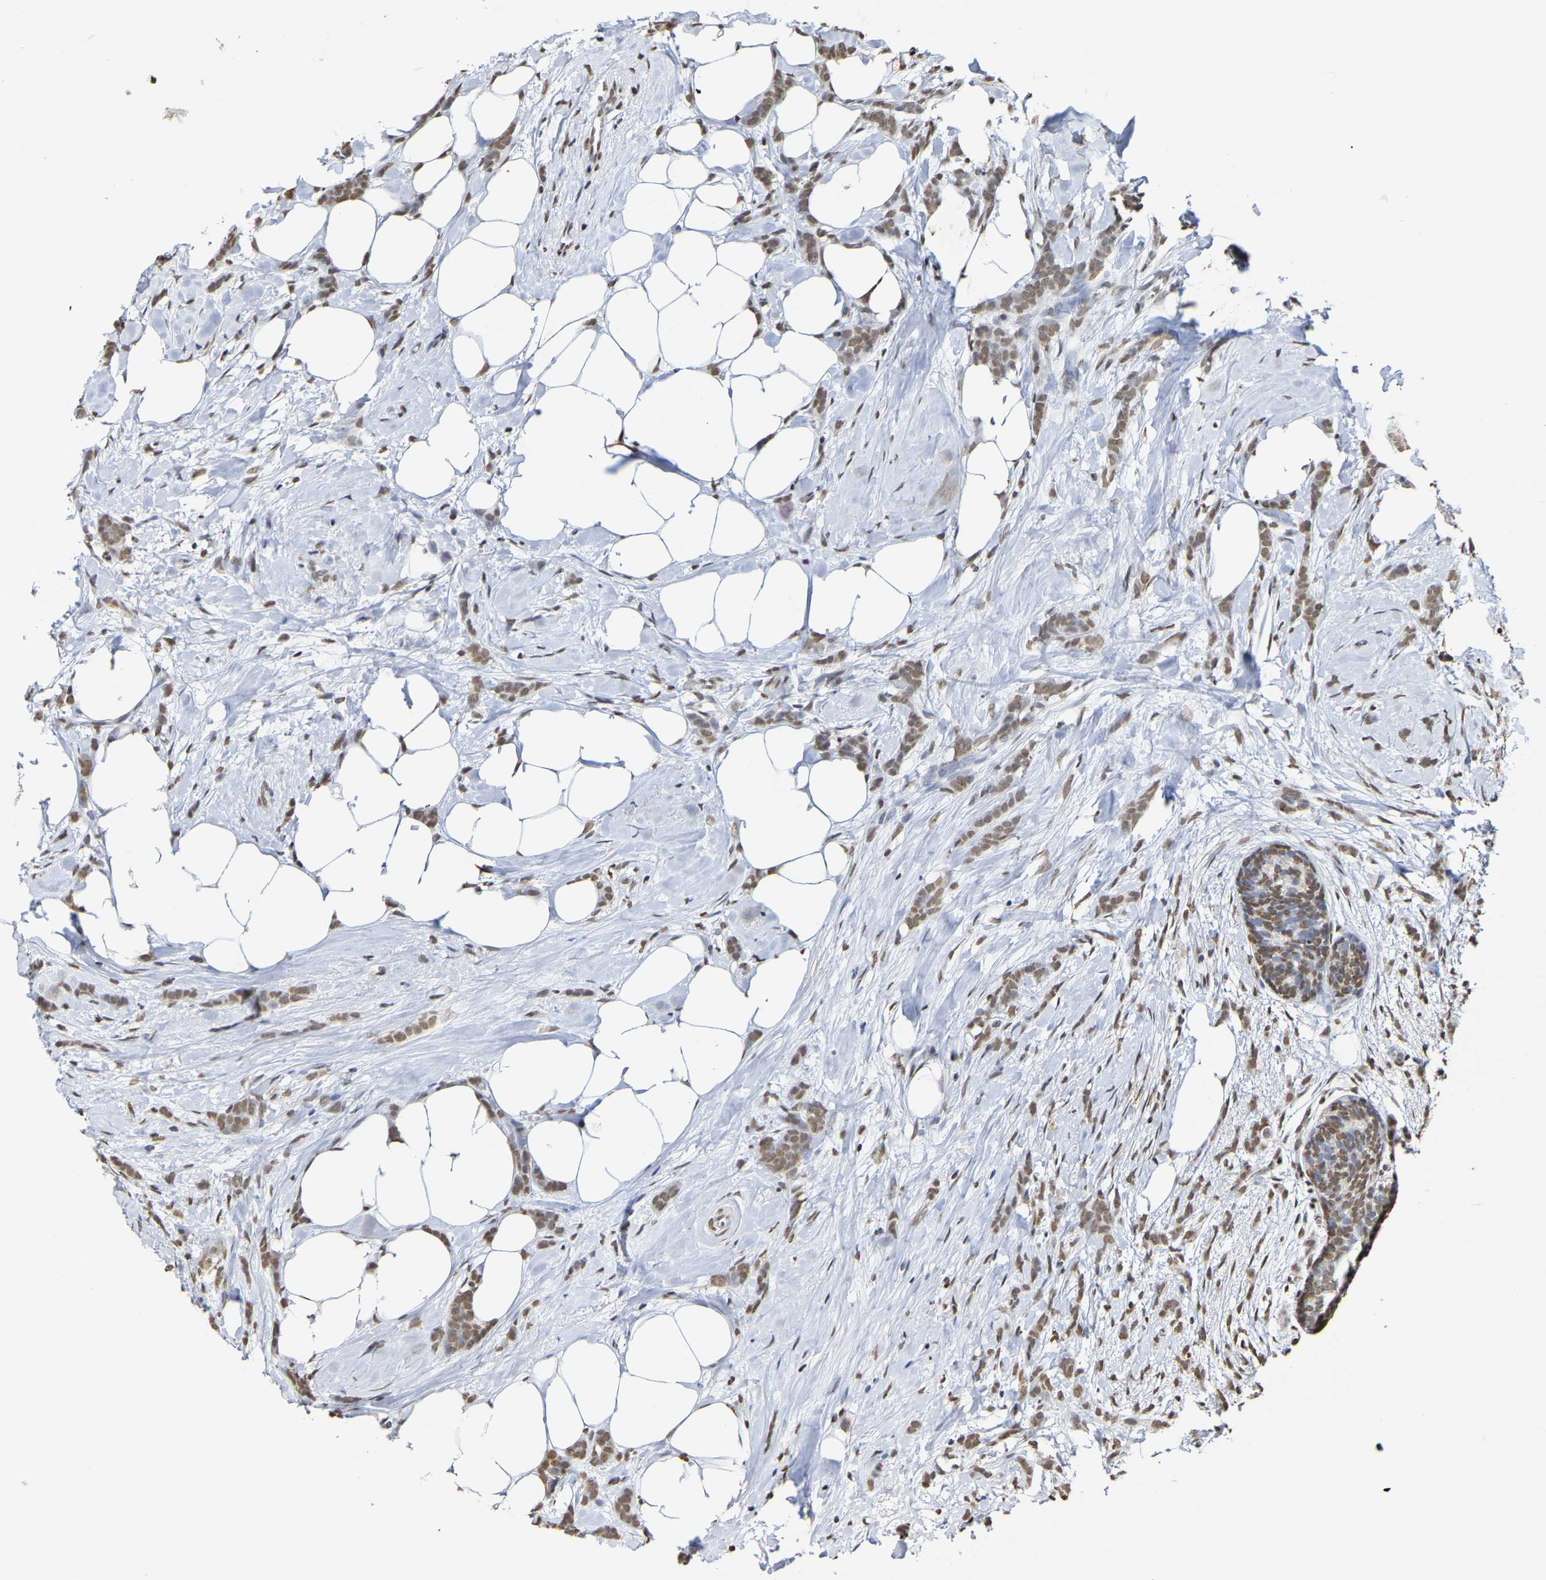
{"staining": {"intensity": "moderate", "quantity": ">75%", "location": "nuclear"}, "tissue": "breast cancer", "cell_type": "Tumor cells", "image_type": "cancer", "snomed": [{"axis": "morphology", "description": "Lobular carcinoma, in situ"}, {"axis": "morphology", "description": "Lobular carcinoma"}, {"axis": "topography", "description": "Breast"}], "caption": "The image reveals immunohistochemical staining of breast cancer. There is moderate nuclear positivity is seen in about >75% of tumor cells.", "gene": "ATF4", "patient": {"sex": "female", "age": 41}}